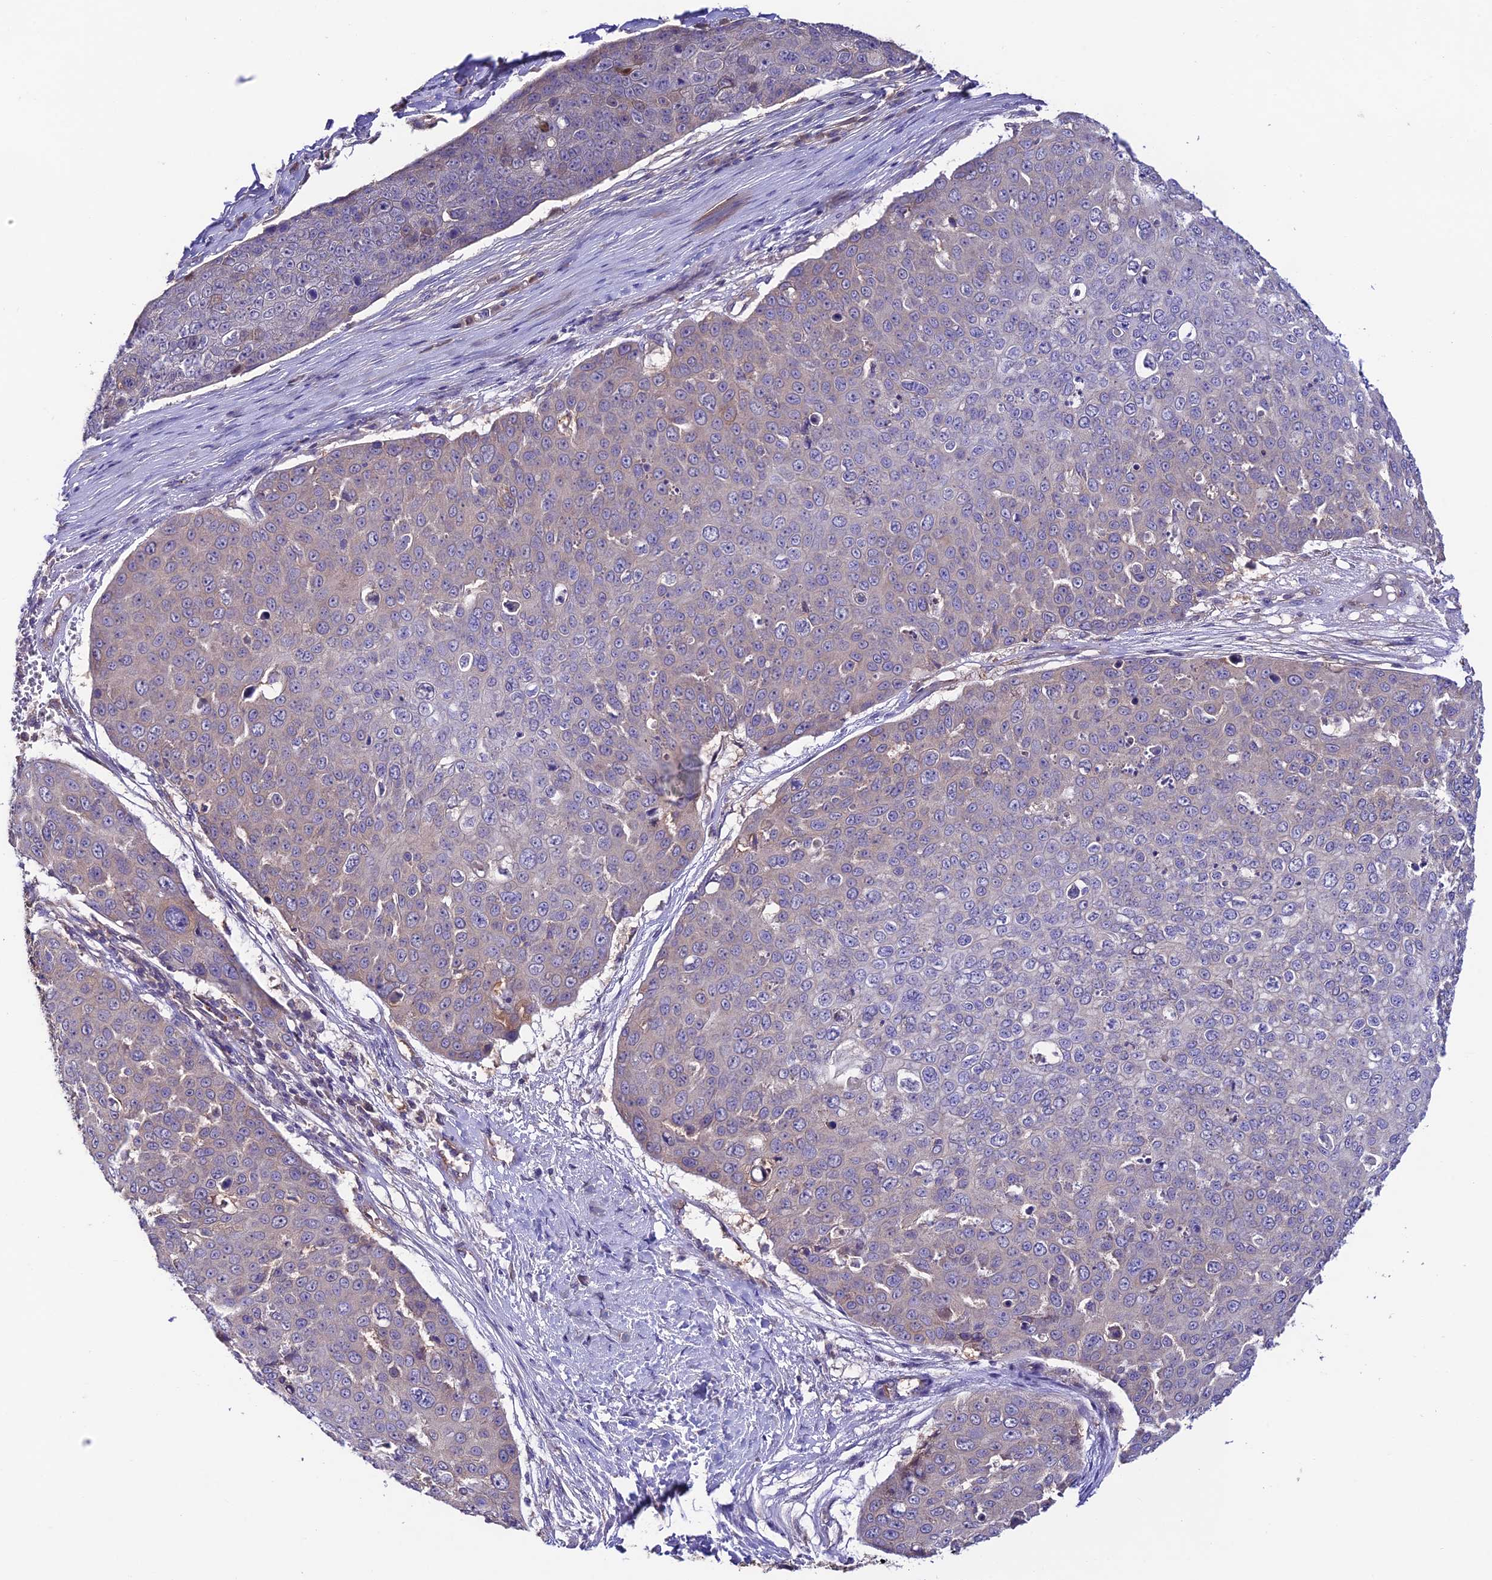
{"staining": {"intensity": "negative", "quantity": "none", "location": "none"}, "tissue": "skin cancer", "cell_type": "Tumor cells", "image_type": "cancer", "snomed": [{"axis": "morphology", "description": "Squamous cell carcinoma, NOS"}, {"axis": "topography", "description": "Skin"}], "caption": "The immunohistochemistry image has no significant expression in tumor cells of skin cancer (squamous cell carcinoma) tissue.", "gene": "BRME1", "patient": {"sex": "male", "age": 71}}